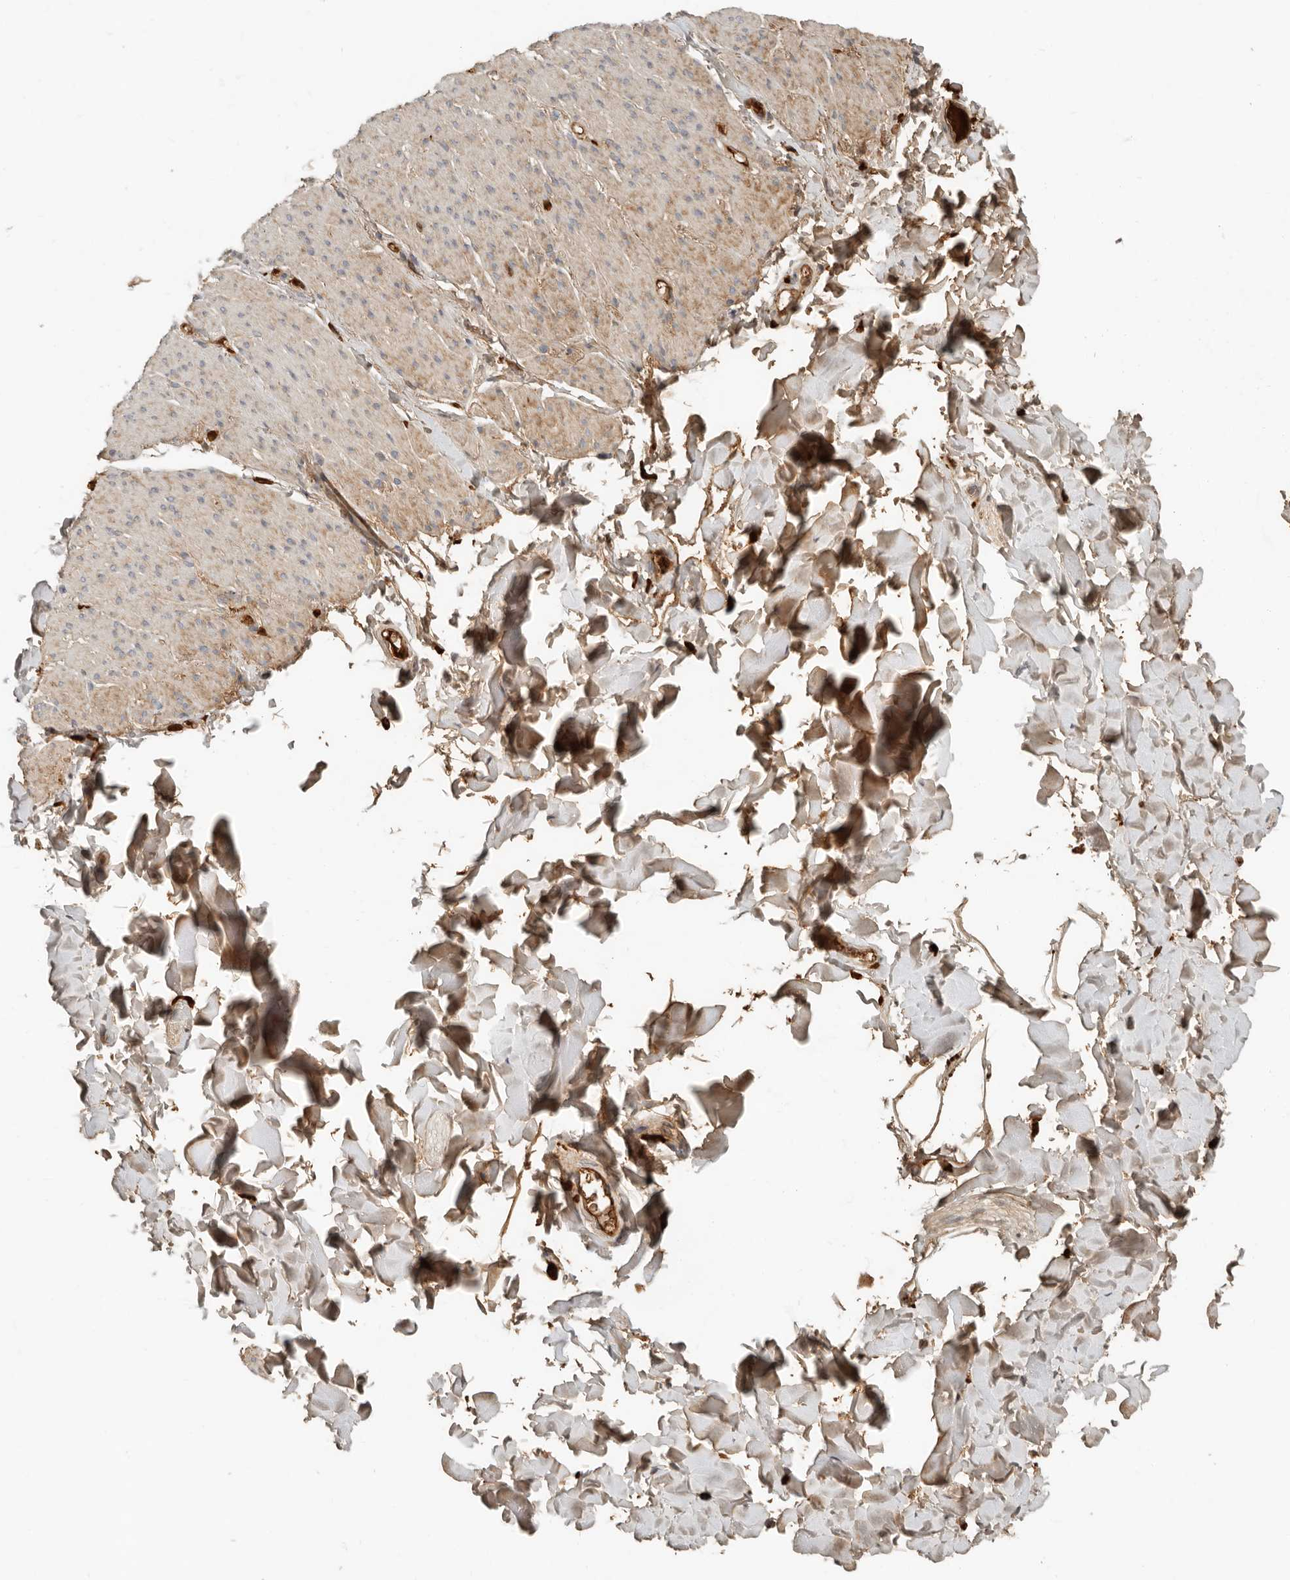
{"staining": {"intensity": "weak", "quantity": "<25%", "location": "cytoplasmic/membranous"}, "tissue": "smooth muscle", "cell_type": "Smooth muscle cells", "image_type": "normal", "snomed": [{"axis": "morphology", "description": "Normal tissue, NOS"}, {"axis": "topography", "description": "Colon"}, {"axis": "topography", "description": "Peripheral nerve tissue"}], "caption": "There is no significant positivity in smooth muscle cells of smooth muscle. (DAB (3,3'-diaminobenzidine) IHC with hematoxylin counter stain).", "gene": "KLHL38", "patient": {"sex": "female", "age": 61}}